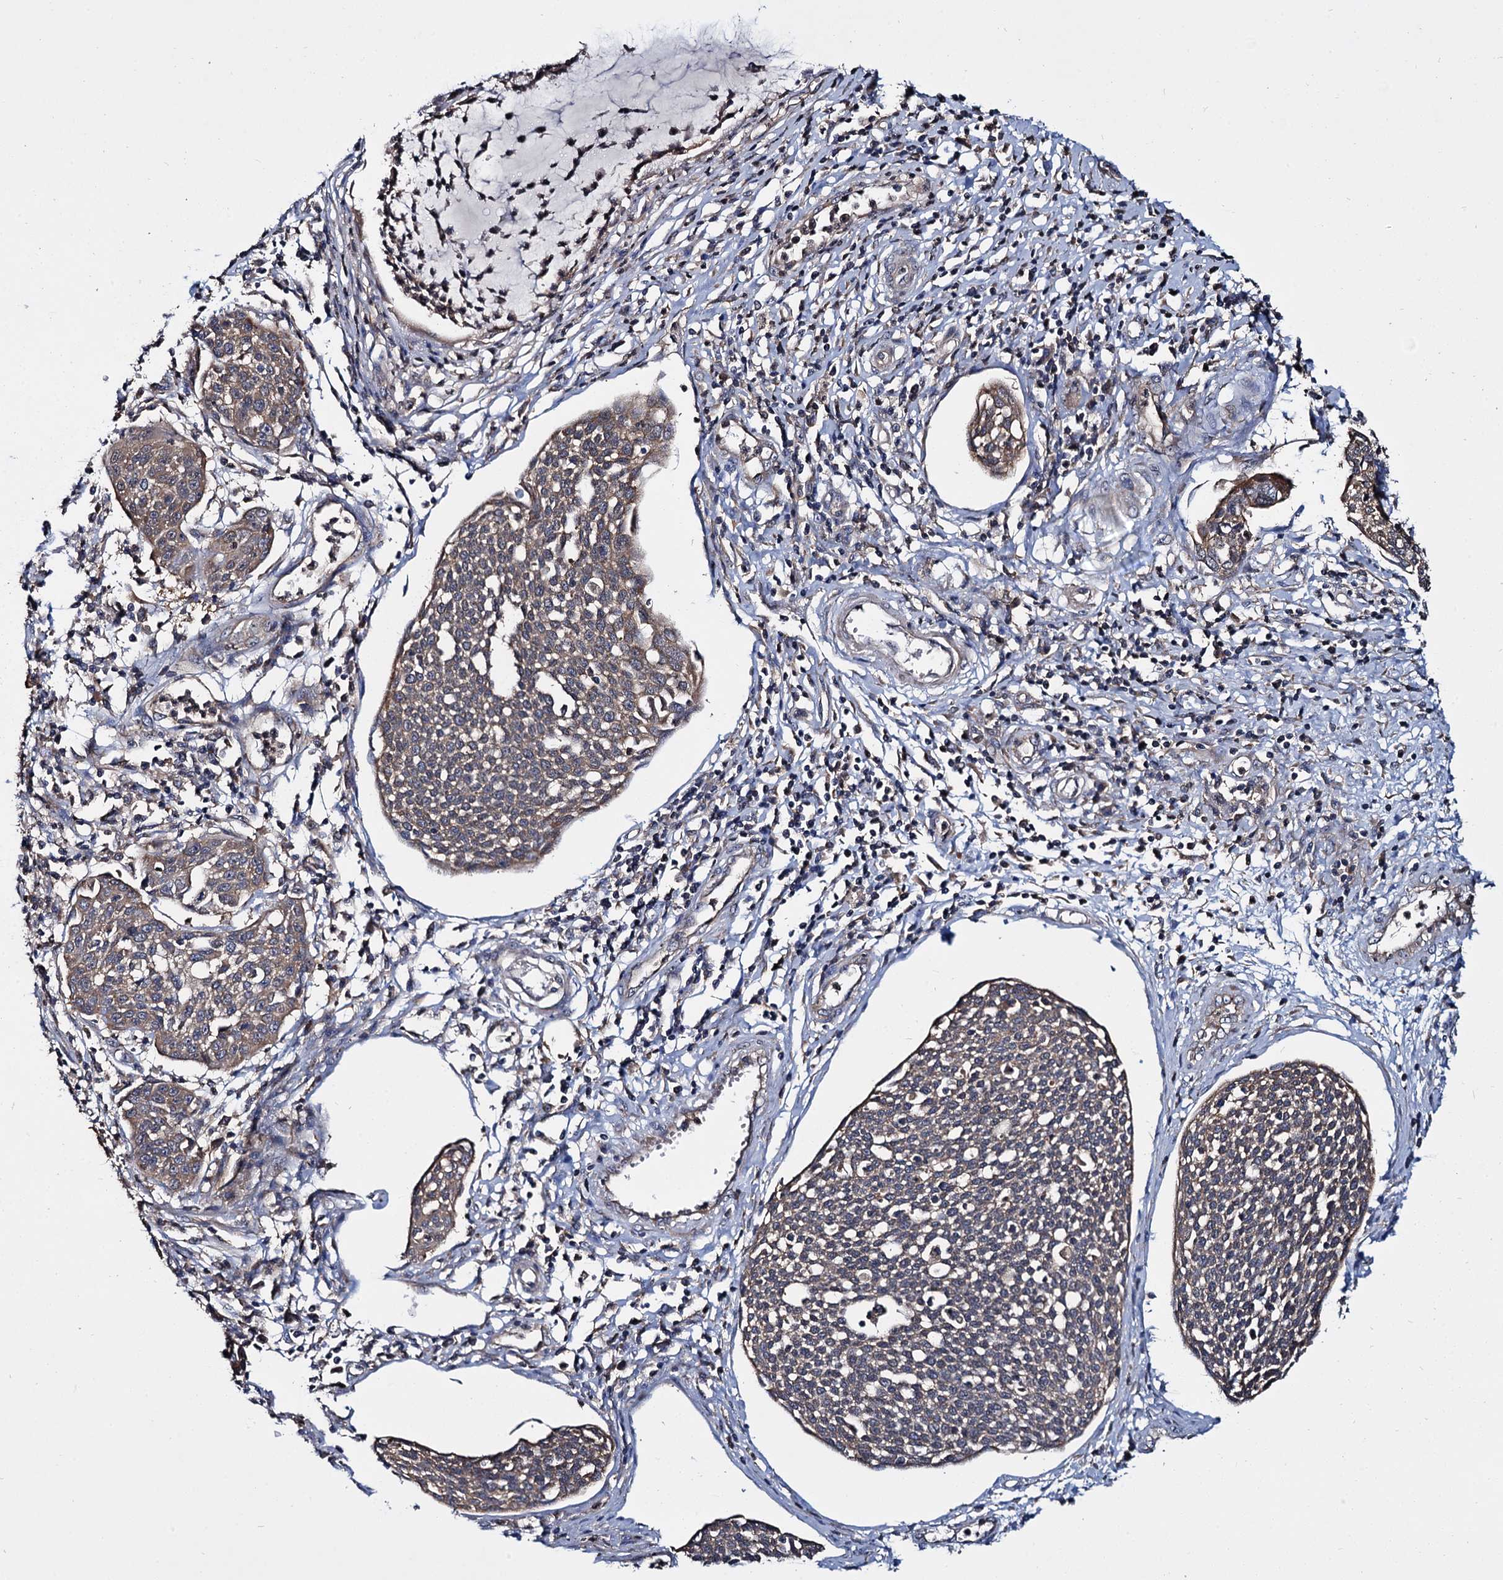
{"staining": {"intensity": "moderate", "quantity": "25%-75%", "location": "cytoplasmic/membranous"}, "tissue": "cervical cancer", "cell_type": "Tumor cells", "image_type": "cancer", "snomed": [{"axis": "morphology", "description": "Squamous cell carcinoma, NOS"}, {"axis": "topography", "description": "Cervix"}], "caption": "A high-resolution histopathology image shows IHC staining of squamous cell carcinoma (cervical), which displays moderate cytoplasmic/membranous staining in about 25%-75% of tumor cells.", "gene": "CEP192", "patient": {"sex": "female", "age": 34}}